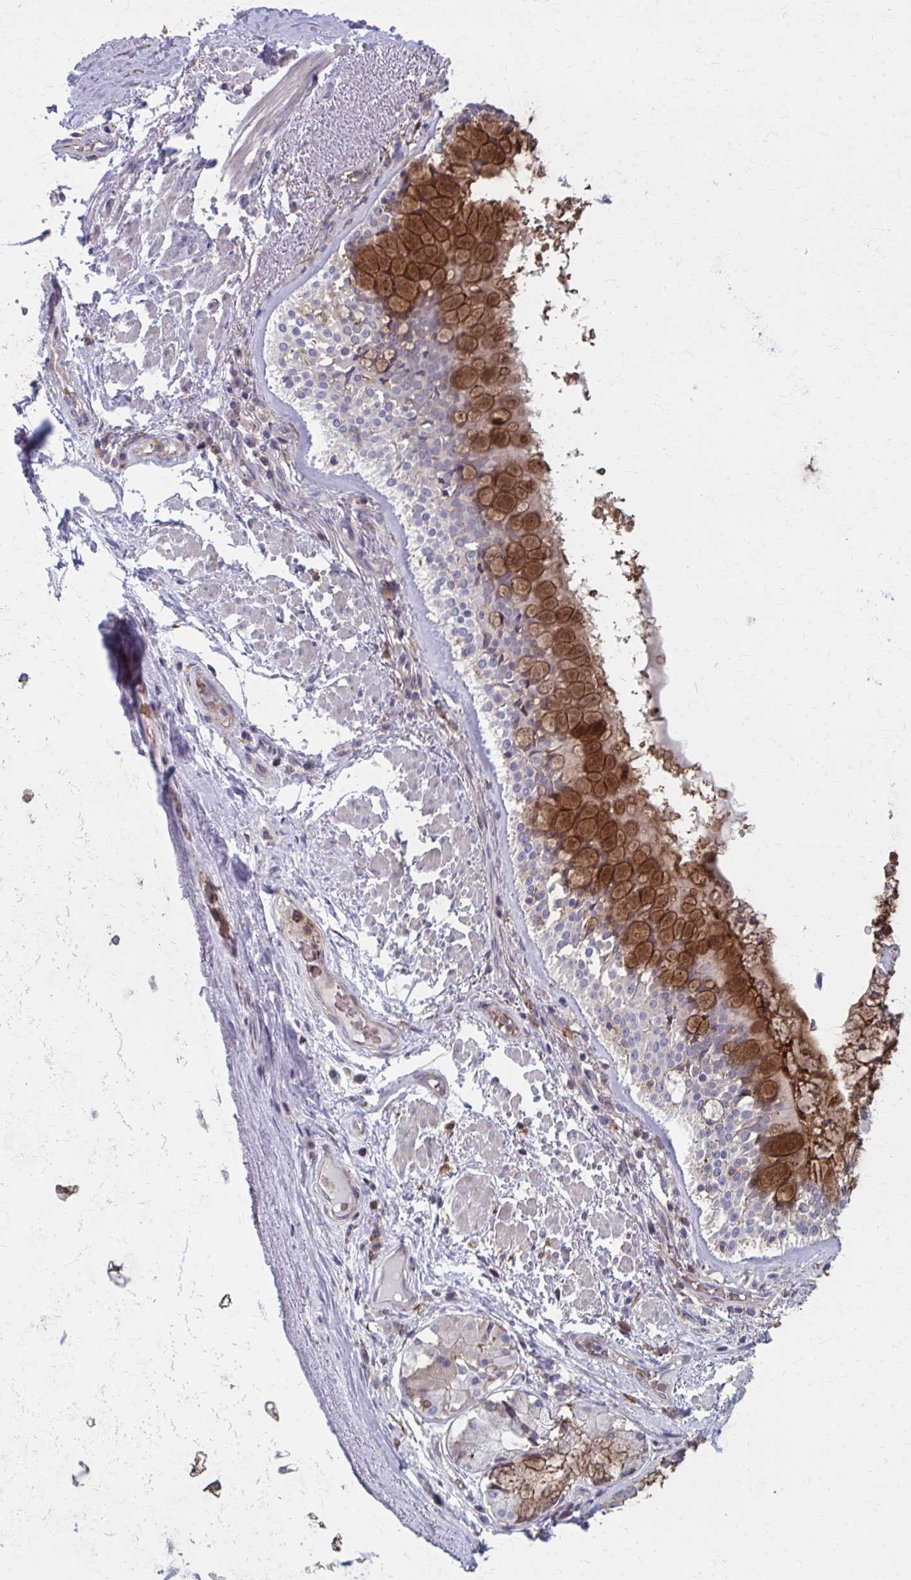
{"staining": {"intensity": "weak", "quantity": "25%-75%", "location": "cytoplasmic/membranous"}, "tissue": "soft tissue", "cell_type": "Fibroblasts", "image_type": "normal", "snomed": [{"axis": "morphology", "description": "Normal tissue, NOS"}, {"axis": "topography", "description": "Cartilage tissue"}, {"axis": "topography", "description": "Bronchus"}], "caption": "Protein expression by immunohistochemistry reveals weak cytoplasmic/membranous positivity in approximately 25%-75% of fibroblasts in normal soft tissue.", "gene": "MMP14", "patient": {"sex": "male", "age": 64}}